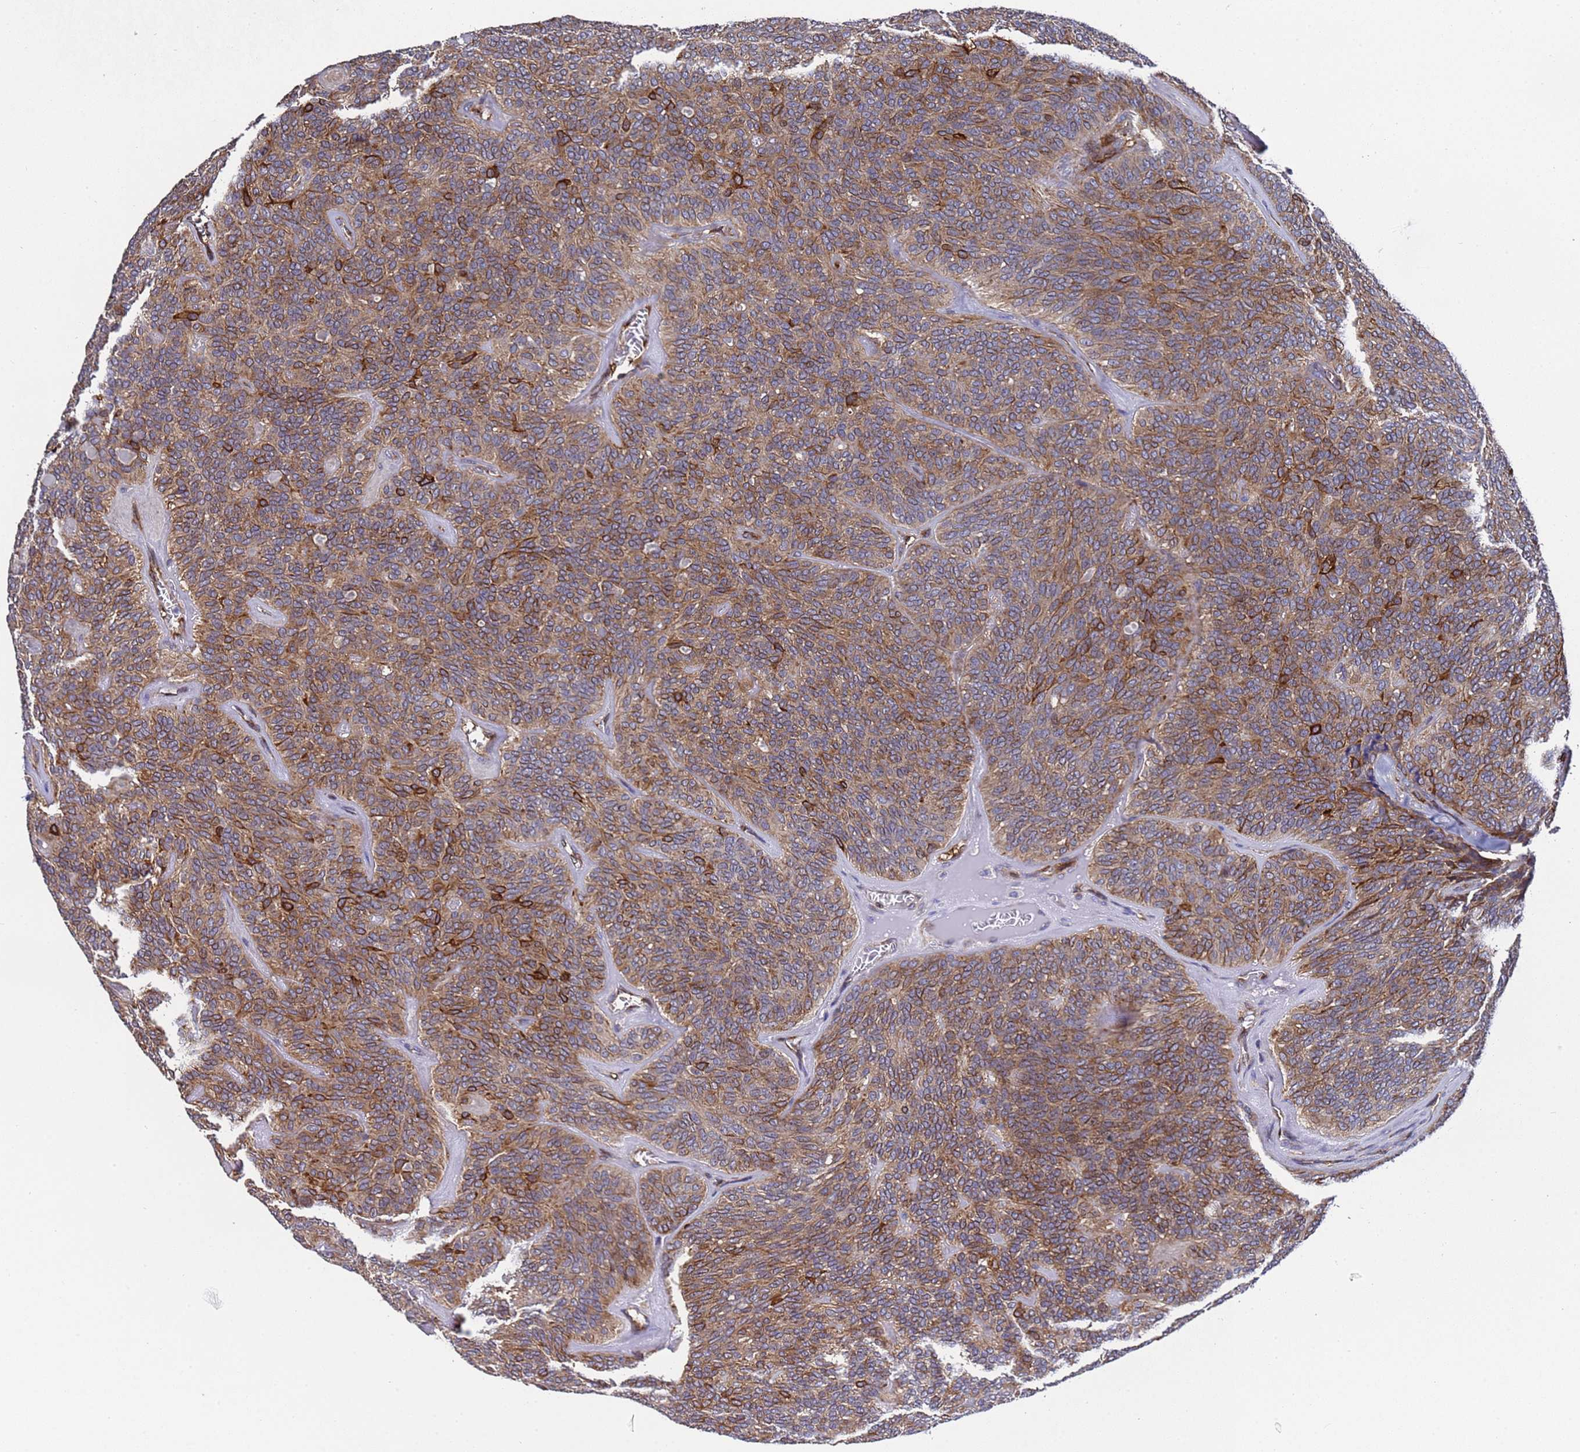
{"staining": {"intensity": "strong", "quantity": ">75%", "location": "cytoplasmic/membranous"}, "tissue": "head and neck cancer", "cell_type": "Tumor cells", "image_type": "cancer", "snomed": [{"axis": "morphology", "description": "Adenocarcinoma, NOS"}, {"axis": "topography", "description": "Head-Neck"}], "caption": "Protein staining by IHC displays strong cytoplasmic/membranous positivity in approximately >75% of tumor cells in head and neck cancer (adenocarcinoma). The staining is performed using DAB brown chromogen to label protein expression. The nuclei are counter-stained blue using hematoxylin.", "gene": "MOCS1", "patient": {"sex": "male", "age": 66}}